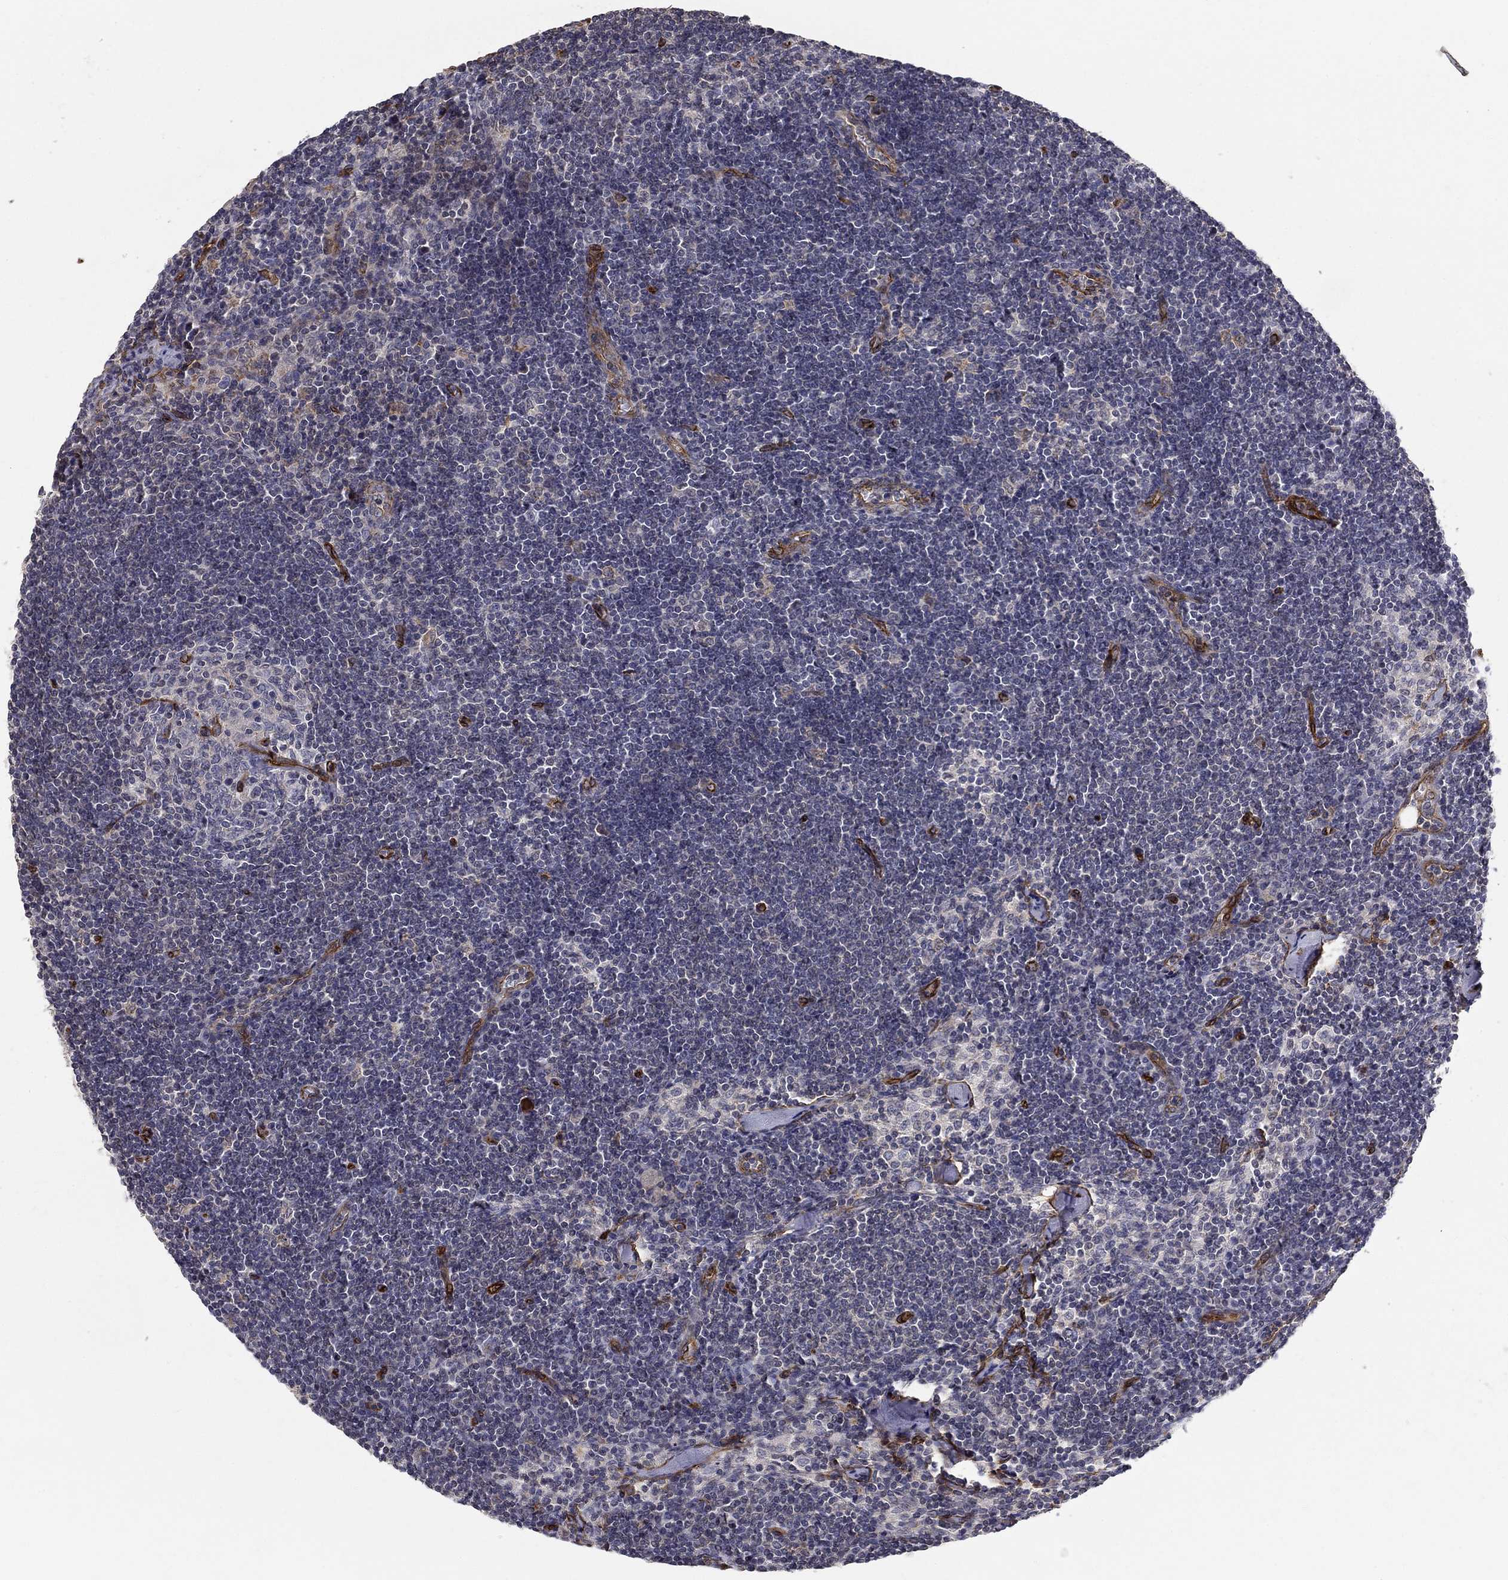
{"staining": {"intensity": "negative", "quantity": "none", "location": "none"}, "tissue": "lymph node", "cell_type": "Germinal center cells", "image_type": "normal", "snomed": [{"axis": "morphology", "description": "Normal tissue, NOS"}, {"axis": "topography", "description": "Lymph node"}], "caption": "Human lymph node stained for a protein using IHC reveals no expression in germinal center cells.", "gene": "SYNC", "patient": {"sex": "male", "age": 59}}